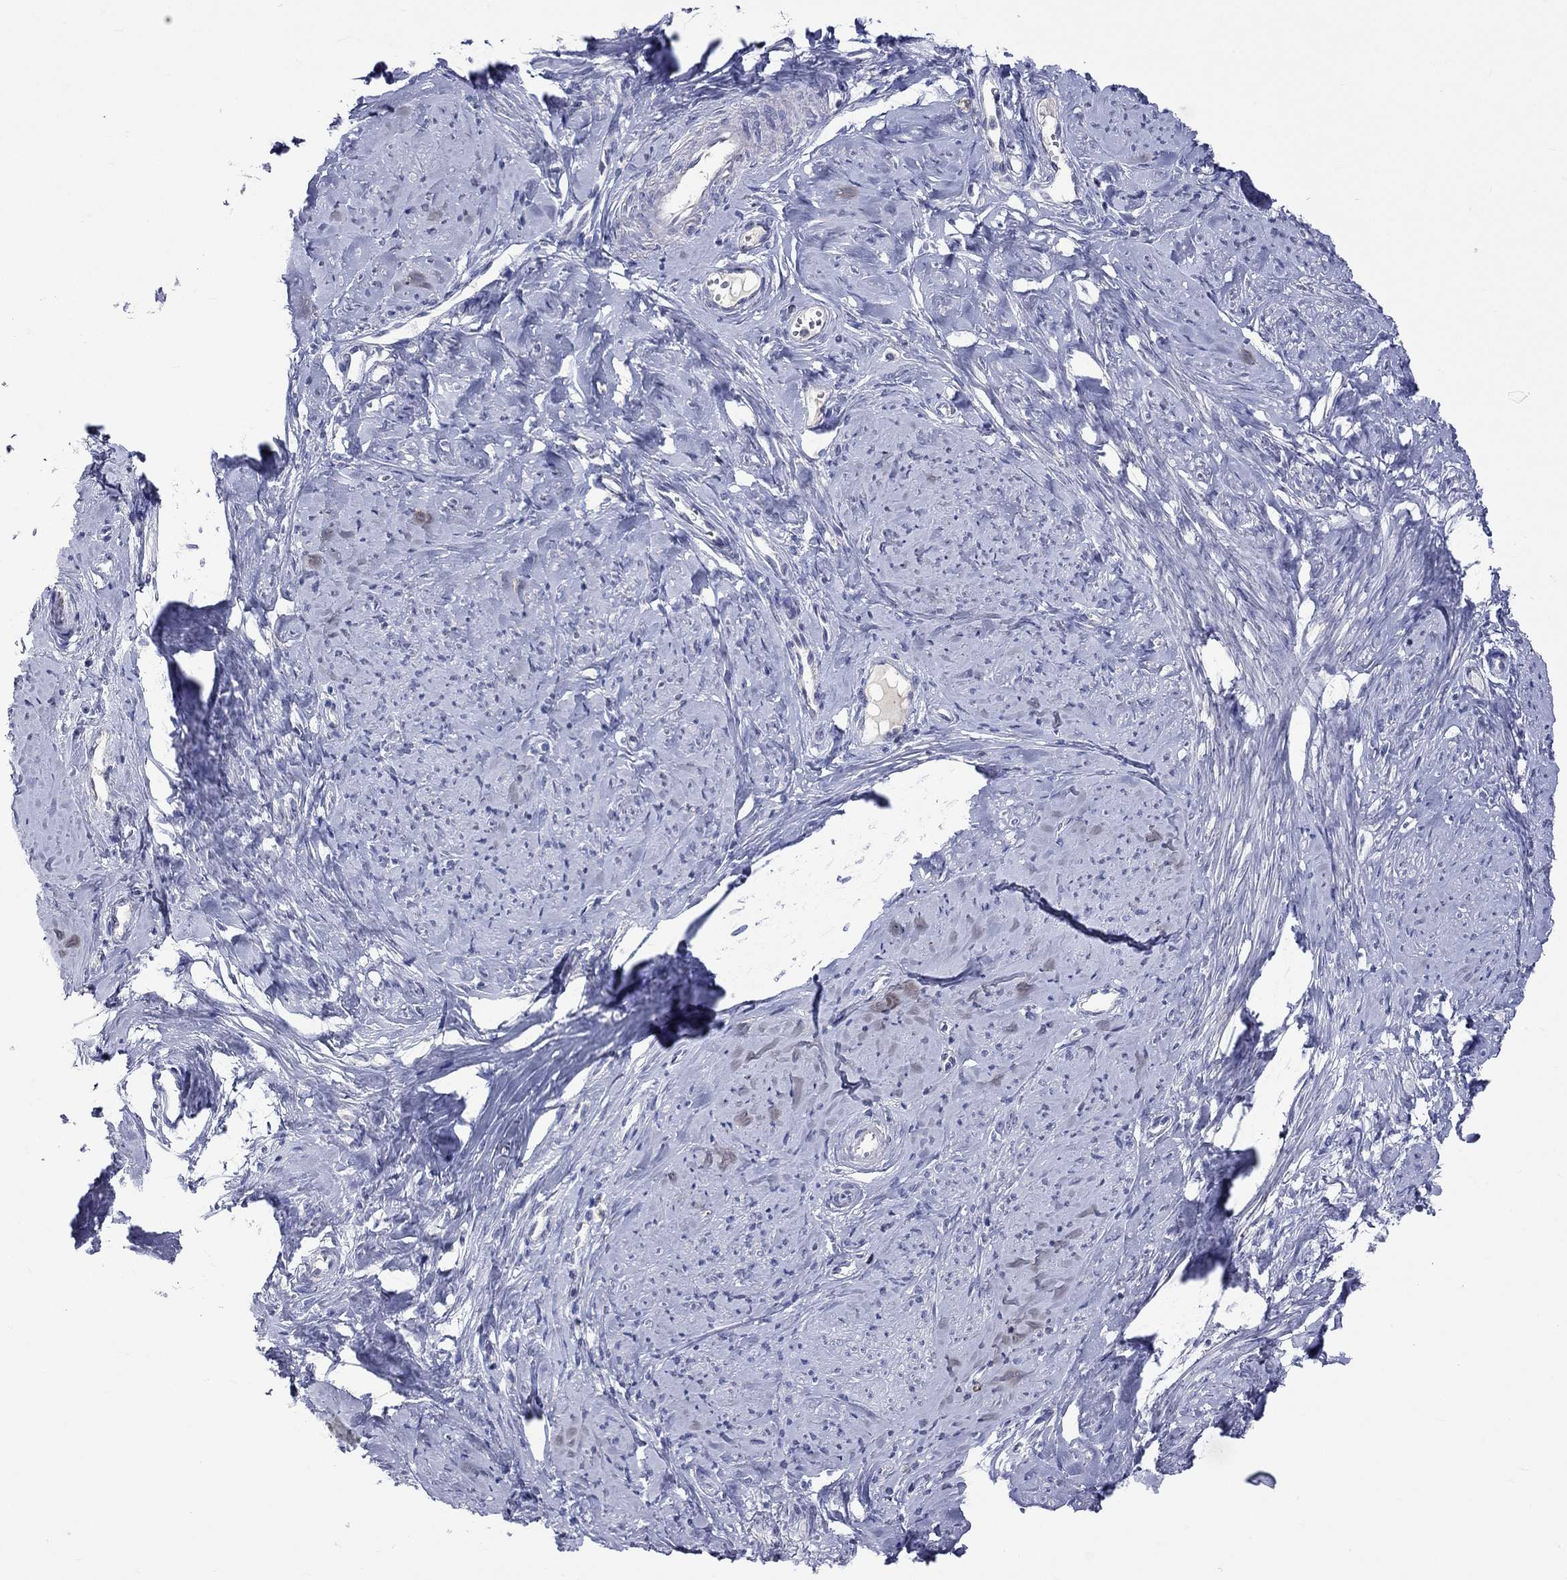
{"staining": {"intensity": "negative", "quantity": "none", "location": "none"}, "tissue": "smooth muscle", "cell_type": "Smooth muscle cells", "image_type": "normal", "snomed": [{"axis": "morphology", "description": "Normal tissue, NOS"}, {"axis": "topography", "description": "Smooth muscle"}], "caption": "Smooth muscle cells are negative for protein expression in unremarkable human smooth muscle.", "gene": "LRFN4", "patient": {"sex": "female", "age": 48}}